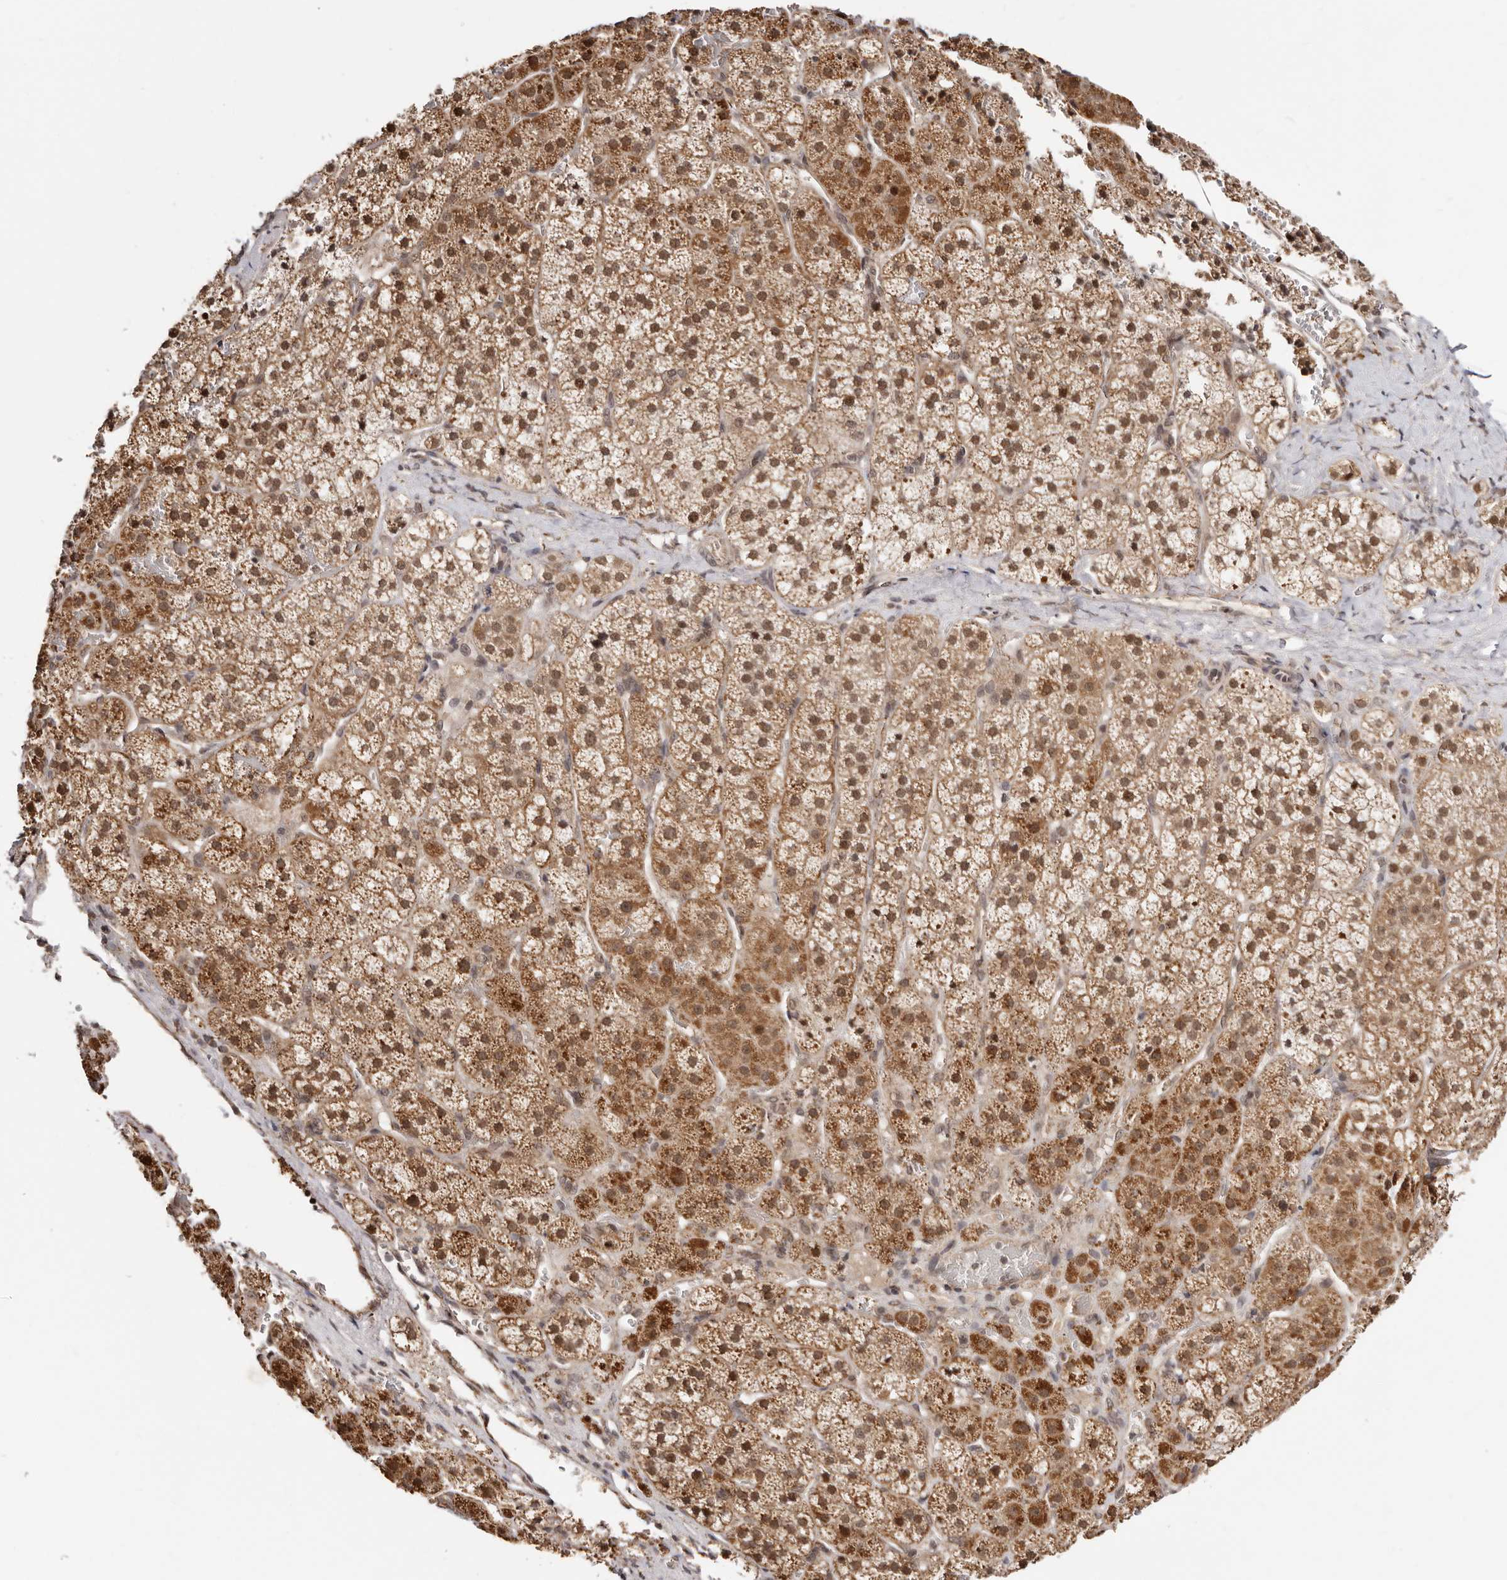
{"staining": {"intensity": "moderate", "quantity": ">75%", "location": "cytoplasmic/membranous,nuclear"}, "tissue": "adrenal gland", "cell_type": "Glandular cells", "image_type": "normal", "snomed": [{"axis": "morphology", "description": "Normal tissue, NOS"}, {"axis": "topography", "description": "Adrenal gland"}], "caption": "Protein analysis of benign adrenal gland demonstrates moderate cytoplasmic/membranous,nuclear staining in approximately >75% of glandular cells.", "gene": "MED8", "patient": {"sex": "female", "age": 44}}